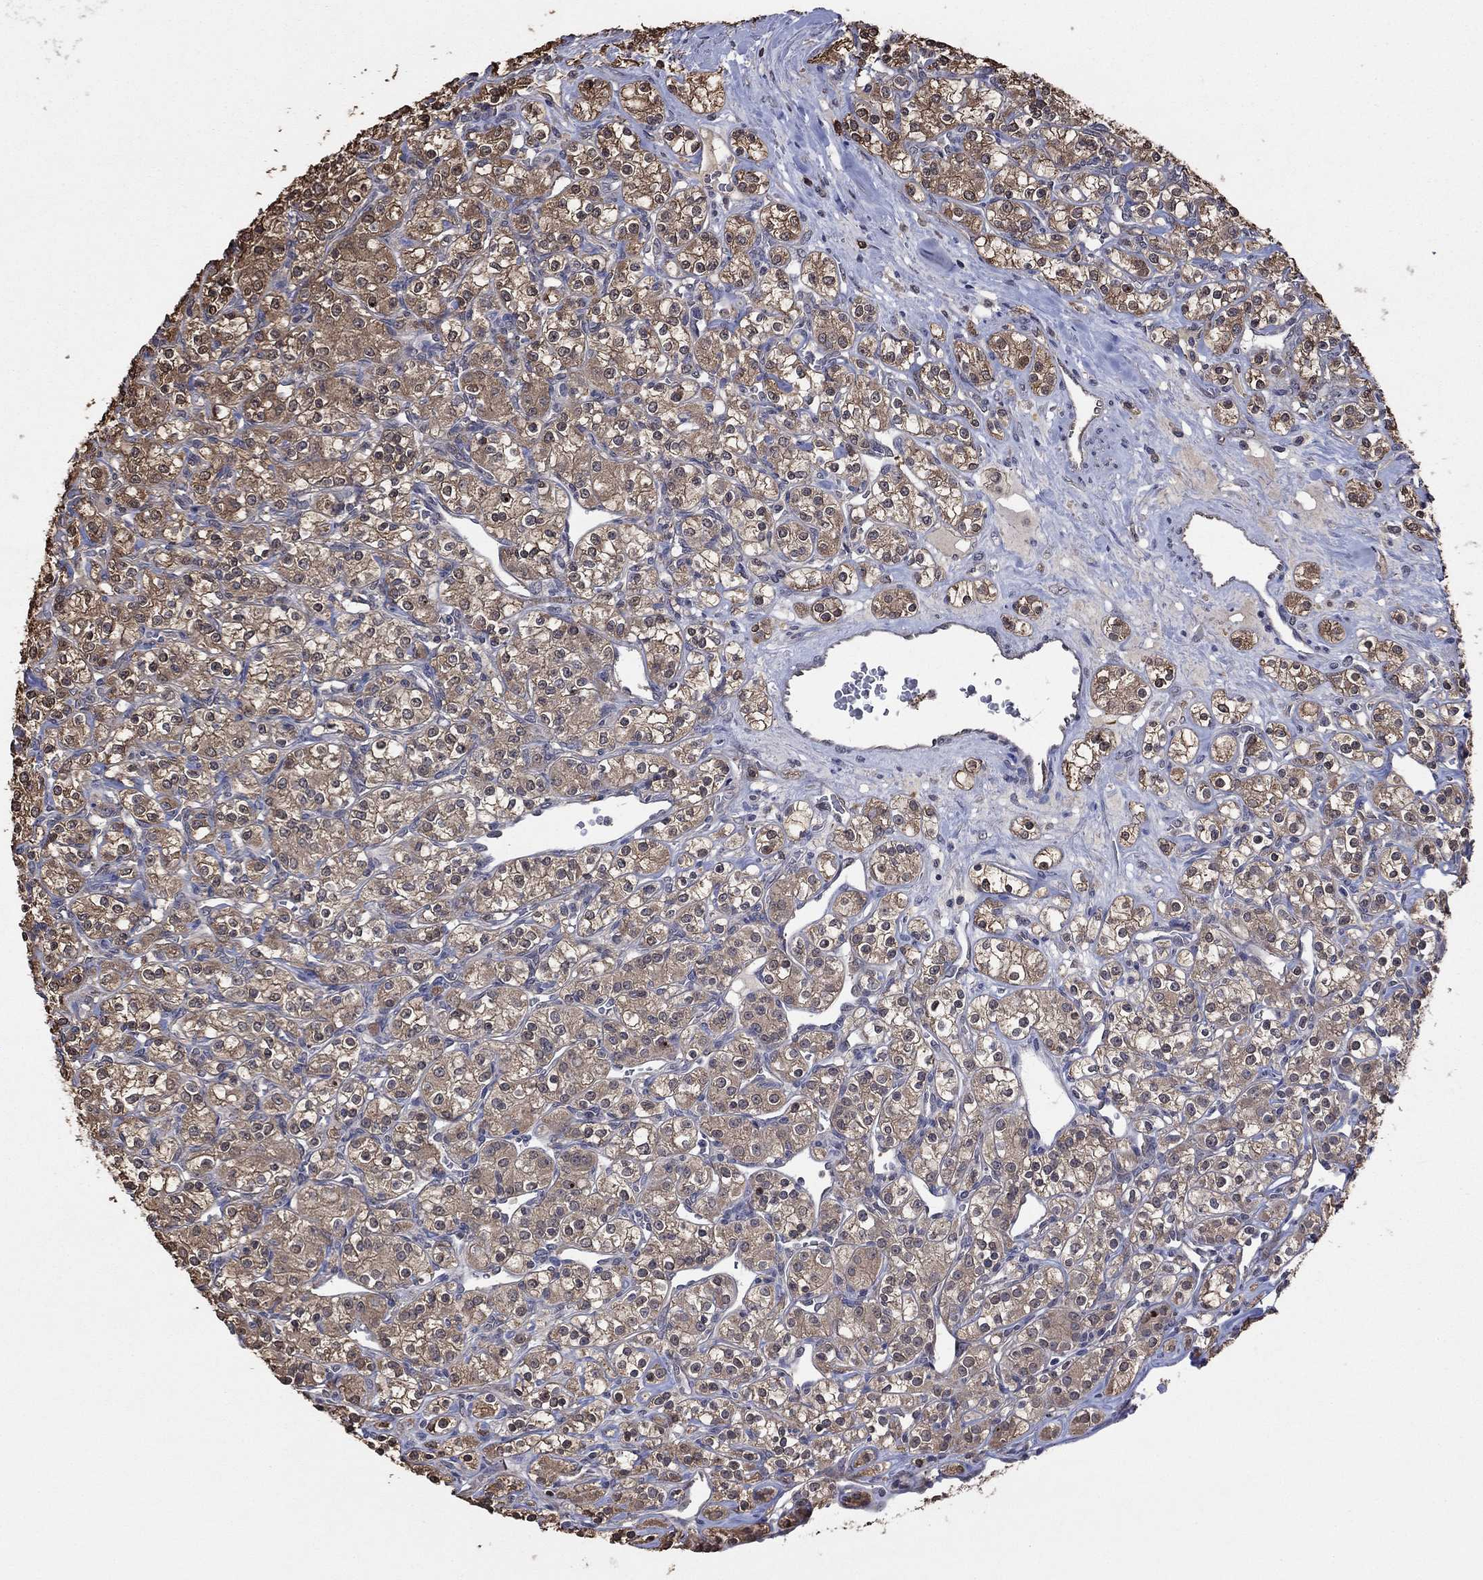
{"staining": {"intensity": "moderate", "quantity": "25%-75%", "location": "cytoplasmic/membranous"}, "tissue": "renal cancer", "cell_type": "Tumor cells", "image_type": "cancer", "snomed": [{"axis": "morphology", "description": "Adenocarcinoma, NOS"}, {"axis": "topography", "description": "Kidney"}], "caption": "Immunohistochemistry of human renal cancer shows medium levels of moderate cytoplasmic/membranous expression in approximately 25%-75% of tumor cells.", "gene": "RNF114", "patient": {"sex": "male", "age": 77}}